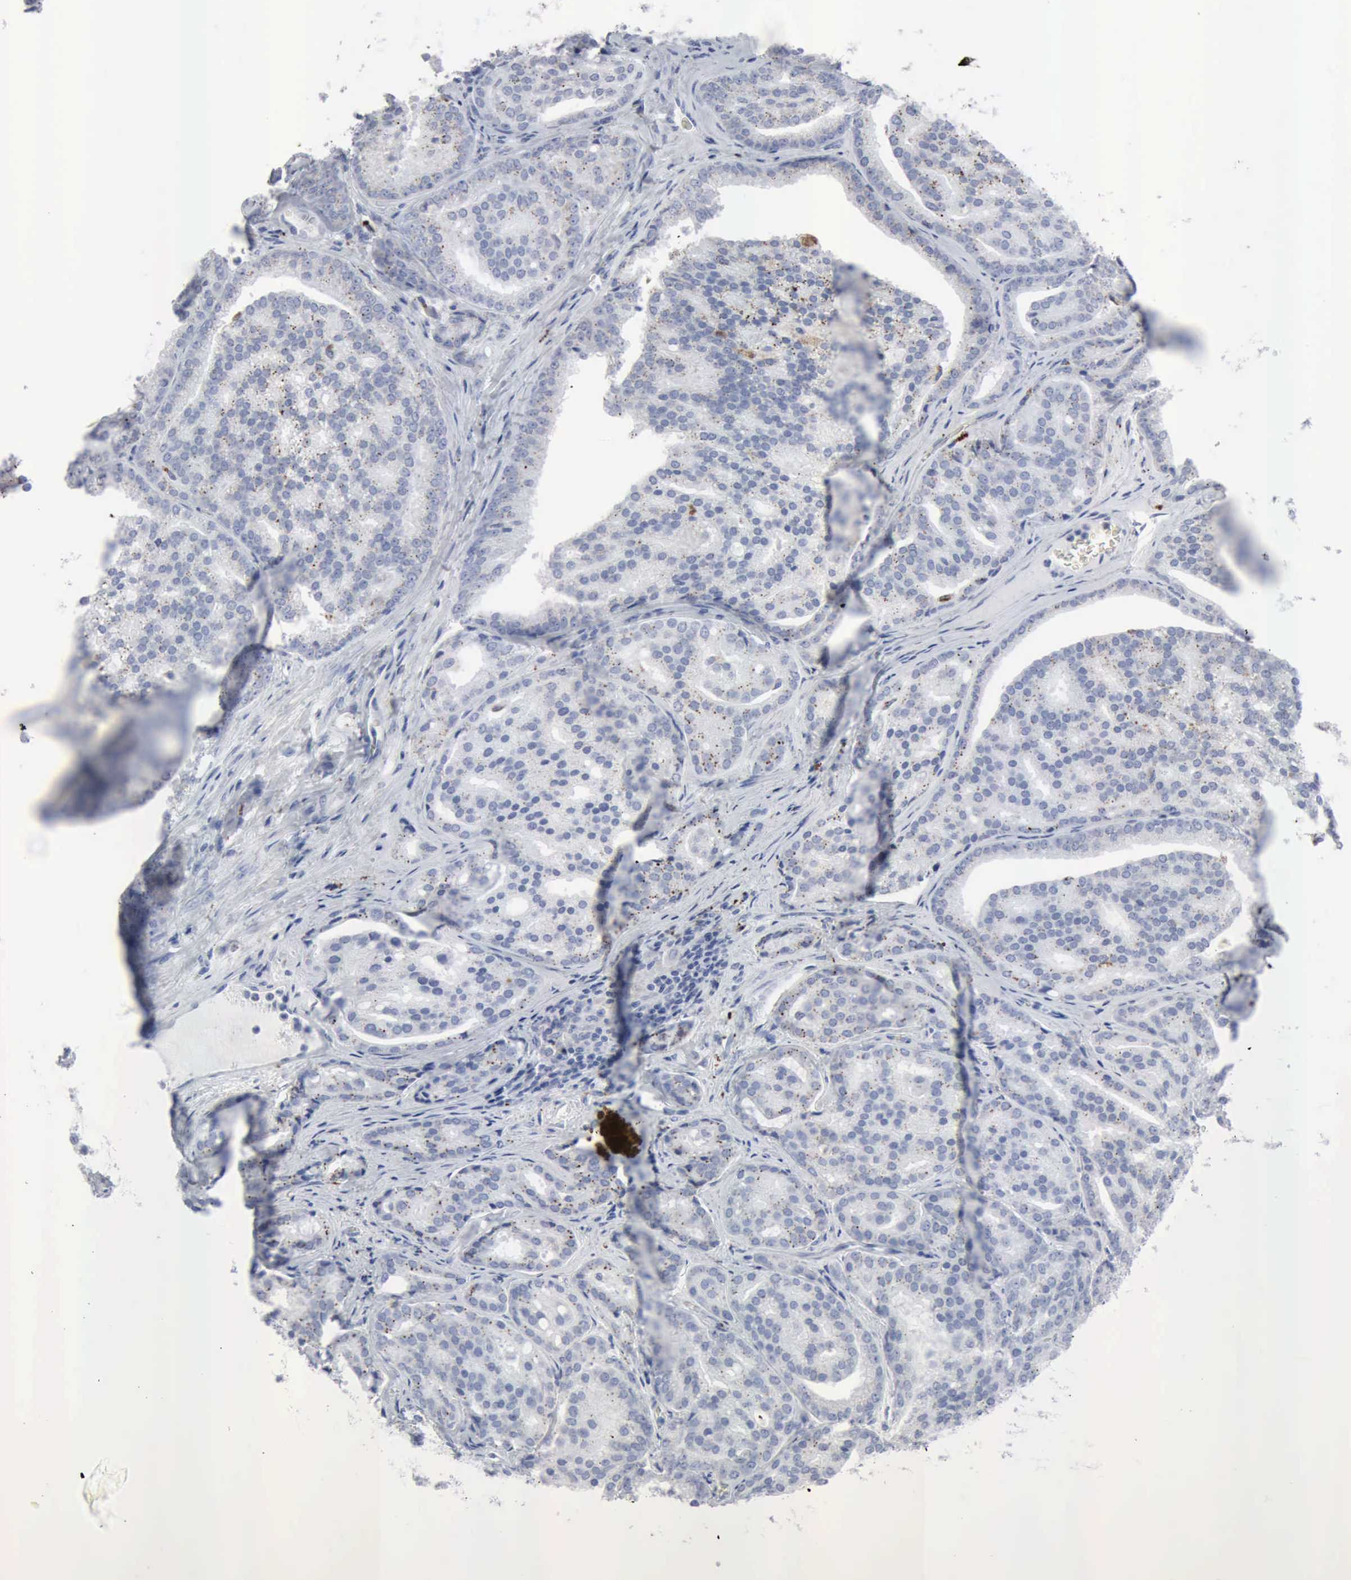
{"staining": {"intensity": "weak", "quantity": "25%-75%", "location": "cytoplasmic/membranous"}, "tissue": "prostate cancer", "cell_type": "Tumor cells", "image_type": "cancer", "snomed": [{"axis": "morphology", "description": "Adenocarcinoma, High grade"}, {"axis": "topography", "description": "Prostate"}], "caption": "Adenocarcinoma (high-grade) (prostate) stained for a protein (brown) displays weak cytoplasmic/membranous positive expression in approximately 25%-75% of tumor cells.", "gene": "GLA", "patient": {"sex": "male", "age": 64}}